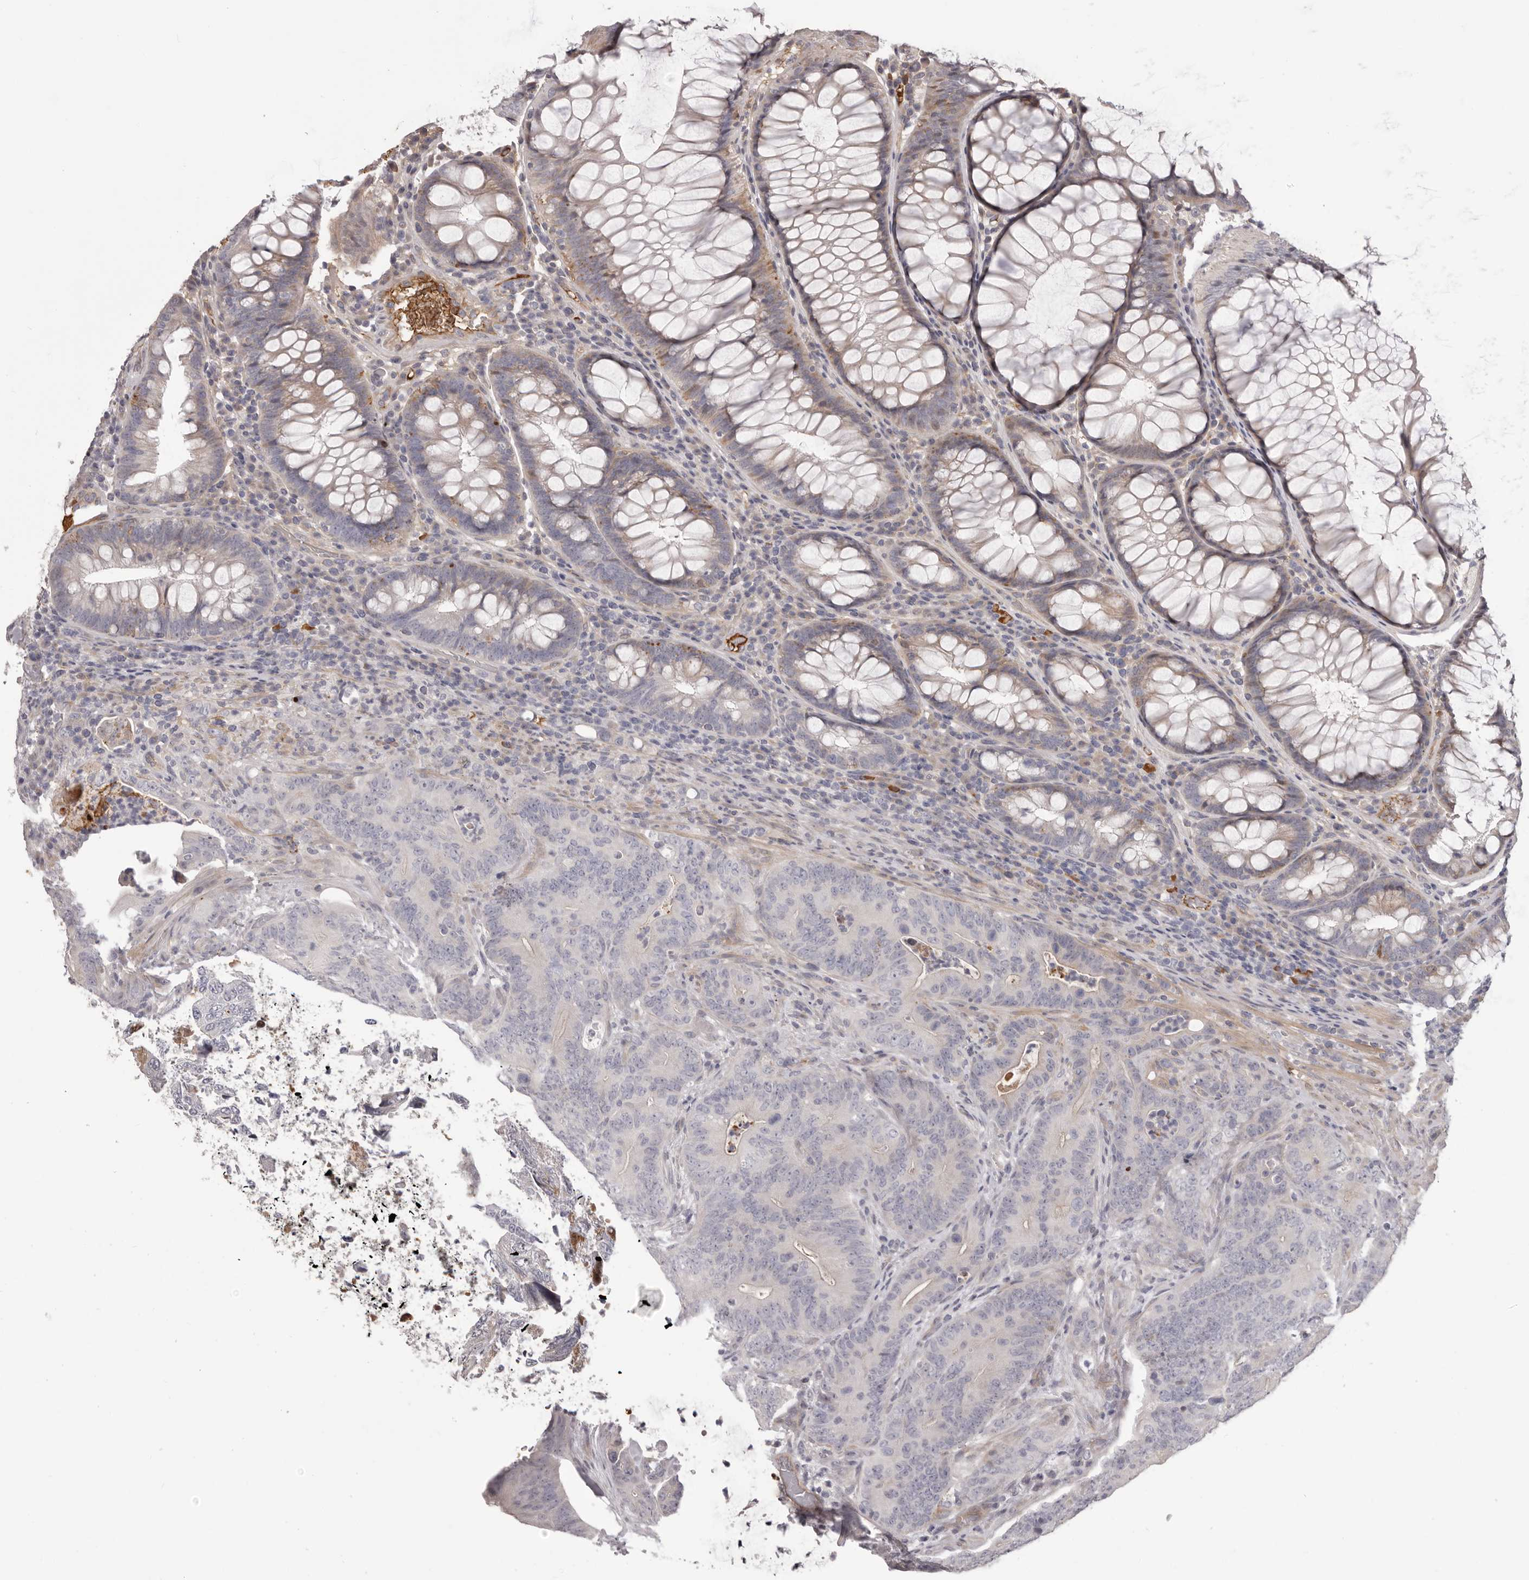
{"staining": {"intensity": "negative", "quantity": "none", "location": "none"}, "tissue": "colorectal cancer", "cell_type": "Tumor cells", "image_type": "cancer", "snomed": [{"axis": "morphology", "description": "Normal tissue, NOS"}, {"axis": "topography", "description": "Colon"}], "caption": "DAB immunohistochemical staining of human colorectal cancer demonstrates no significant expression in tumor cells.", "gene": "OTUD3", "patient": {"sex": "female", "age": 82}}